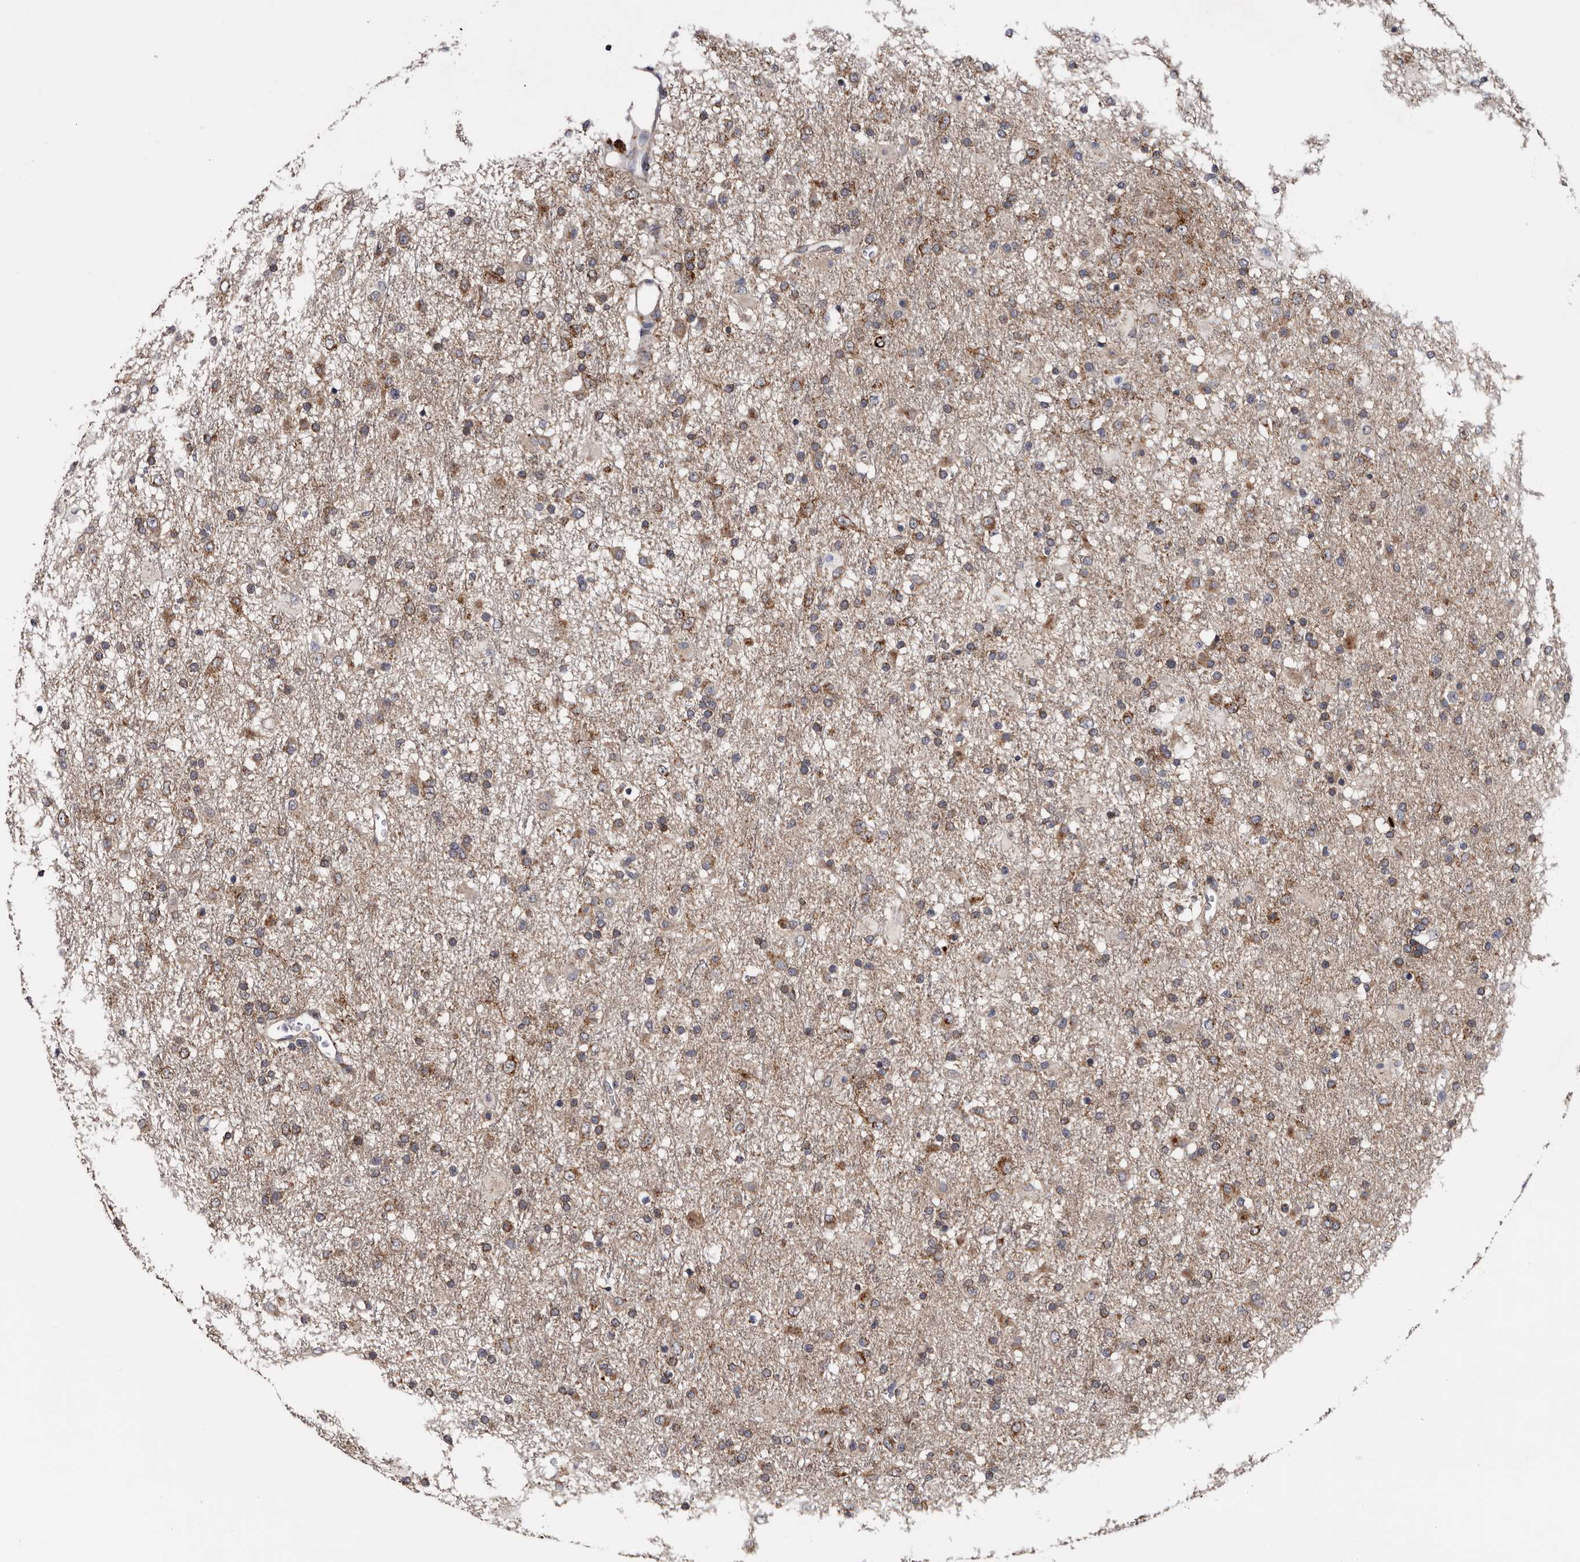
{"staining": {"intensity": "moderate", "quantity": "25%-75%", "location": "cytoplasmic/membranous"}, "tissue": "glioma", "cell_type": "Tumor cells", "image_type": "cancer", "snomed": [{"axis": "morphology", "description": "Glioma, malignant, Low grade"}, {"axis": "topography", "description": "Brain"}], "caption": "Immunohistochemical staining of human low-grade glioma (malignant) exhibits moderate cytoplasmic/membranous protein expression in approximately 25%-75% of tumor cells. (IHC, brightfield microscopy, high magnification).", "gene": "ARMCX2", "patient": {"sex": "male", "age": 65}}